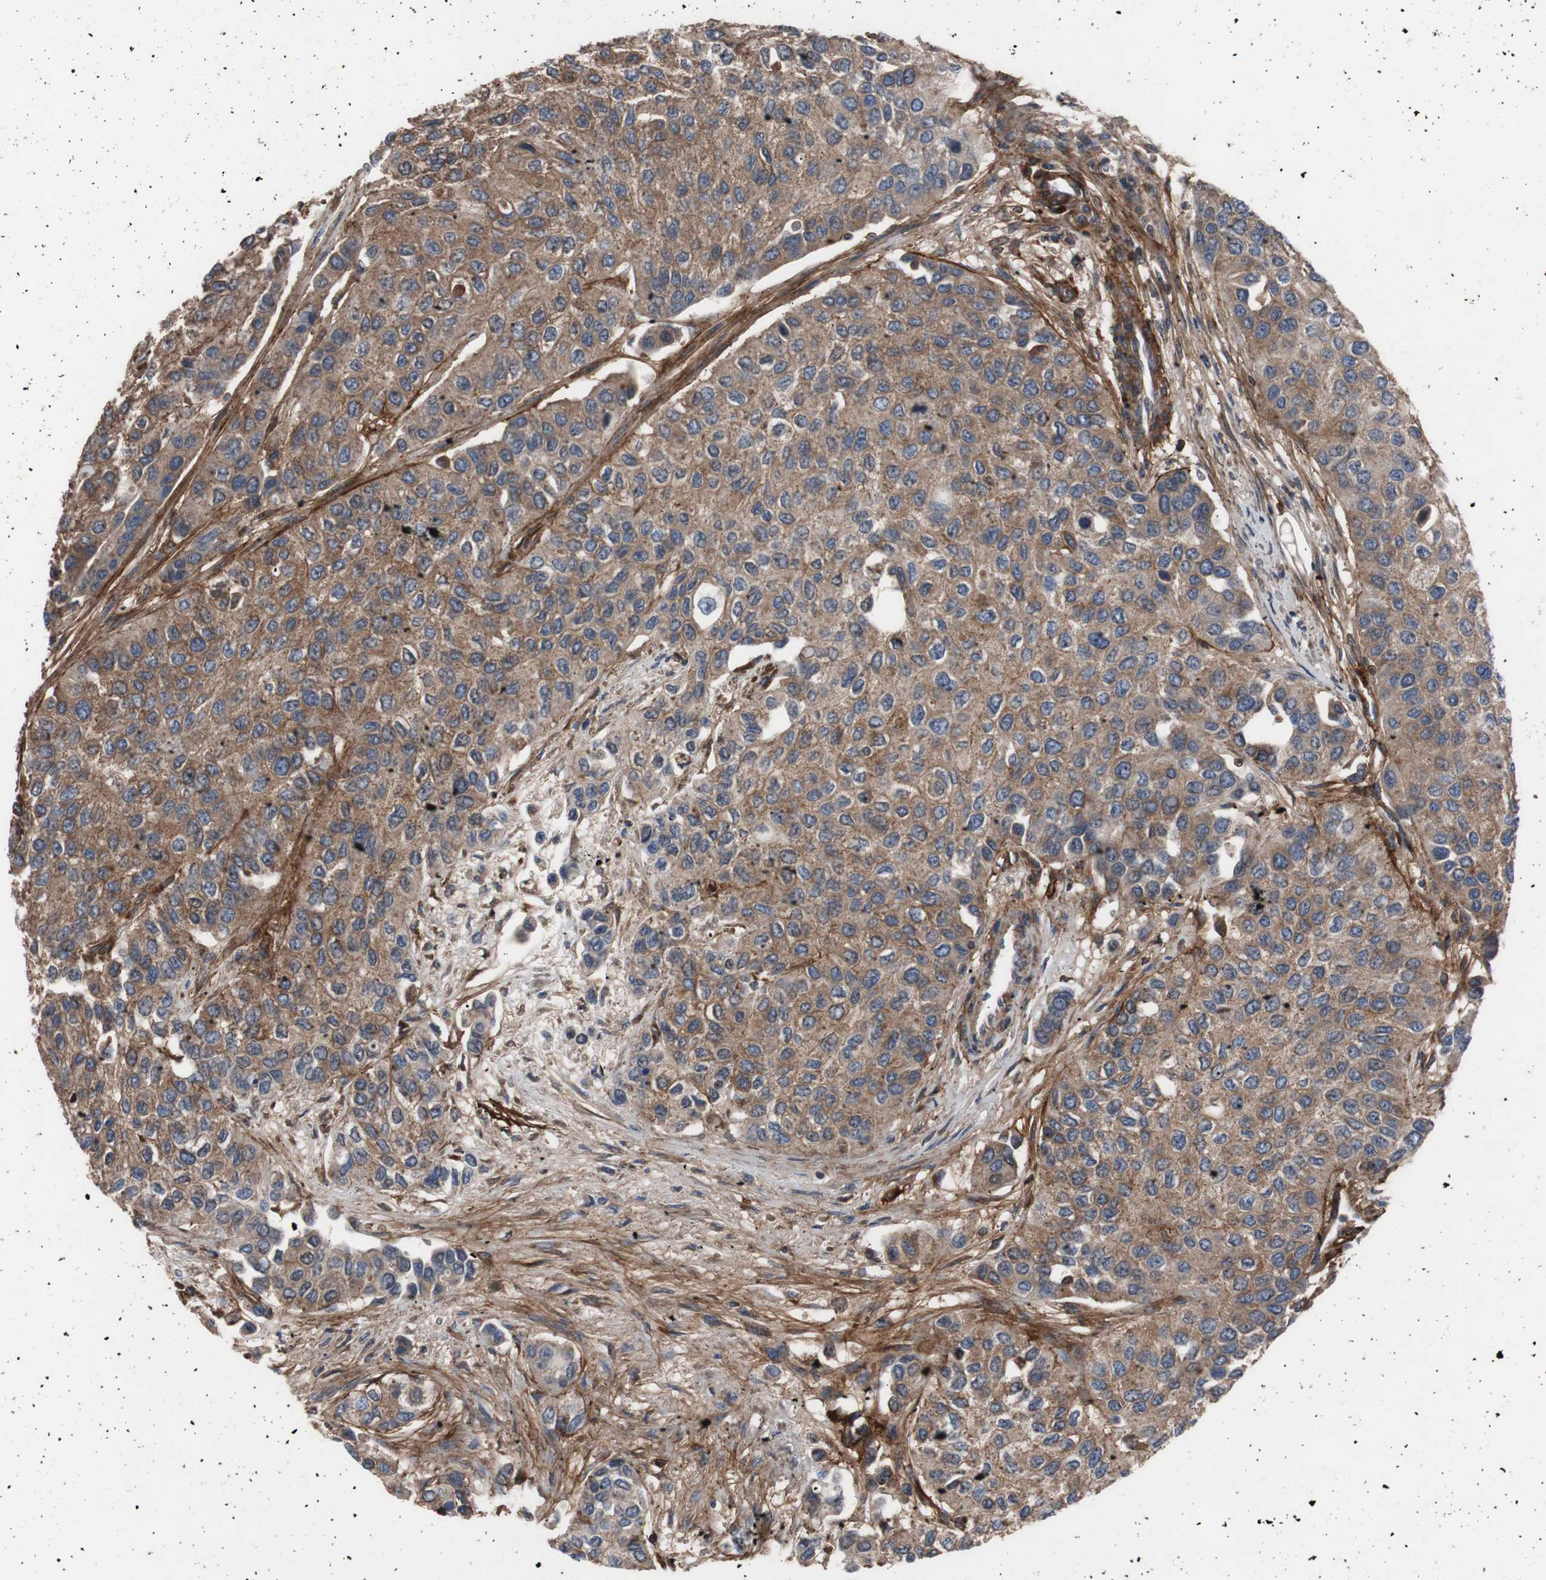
{"staining": {"intensity": "moderate", "quantity": ">75%", "location": "cytoplasmic/membranous"}, "tissue": "urothelial cancer", "cell_type": "Tumor cells", "image_type": "cancer", "snomed": [{"axis": "morphology", "description": "Urothelial carcinoma, High grade"}, {"axis": "topography", "description": "Urinary bladder"}], "caption": "Immunohistochemical staining of human urothelial cancer demonstrates medium levels of moderate cytoplasmic/membranous staining in approximately >75% of tumor cells.", "gene": "COL6A2", "patient": {"sex": "female", "age": 56}}